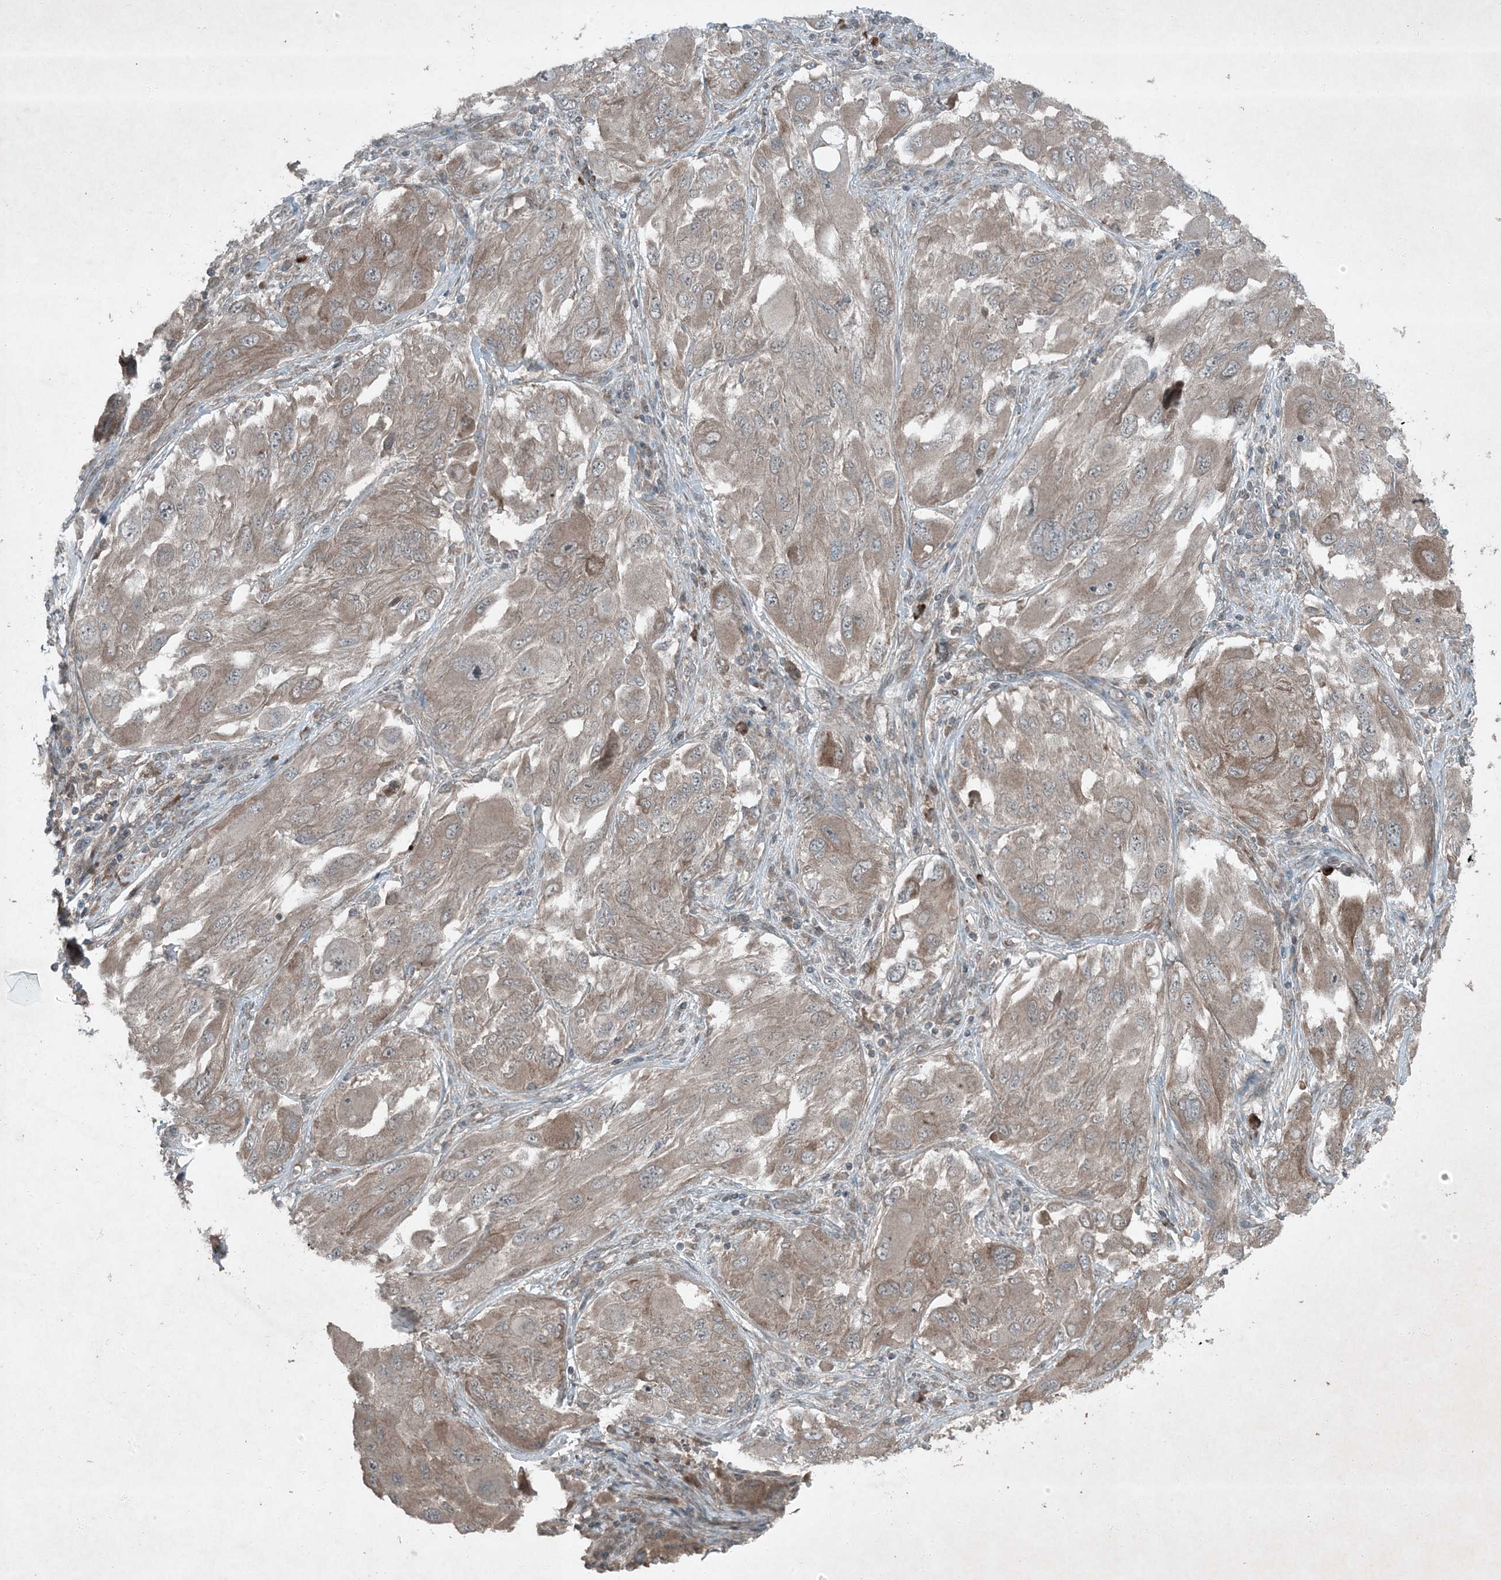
{"staining": {"intensity": "weak", "quantity": ">75%", "location": "cytoplasmic/membranous"}, "tissue": "melanoma", "cell_type": "Tumor cells", "image_type": "cancer", "snomed": [{"axis": "morphology", "description": "Malignant melanoma, NOS"}, {"axis": "topography", "description": "Skin"}], "caption": "DAB immunohistochemical staining of malignant melanoma displays weak cytoplasmic/membranous protein positivity in approximately >75% of tumor cells.", "gene": "MDN1", "patient": {"sex": "female", "age": 91}}